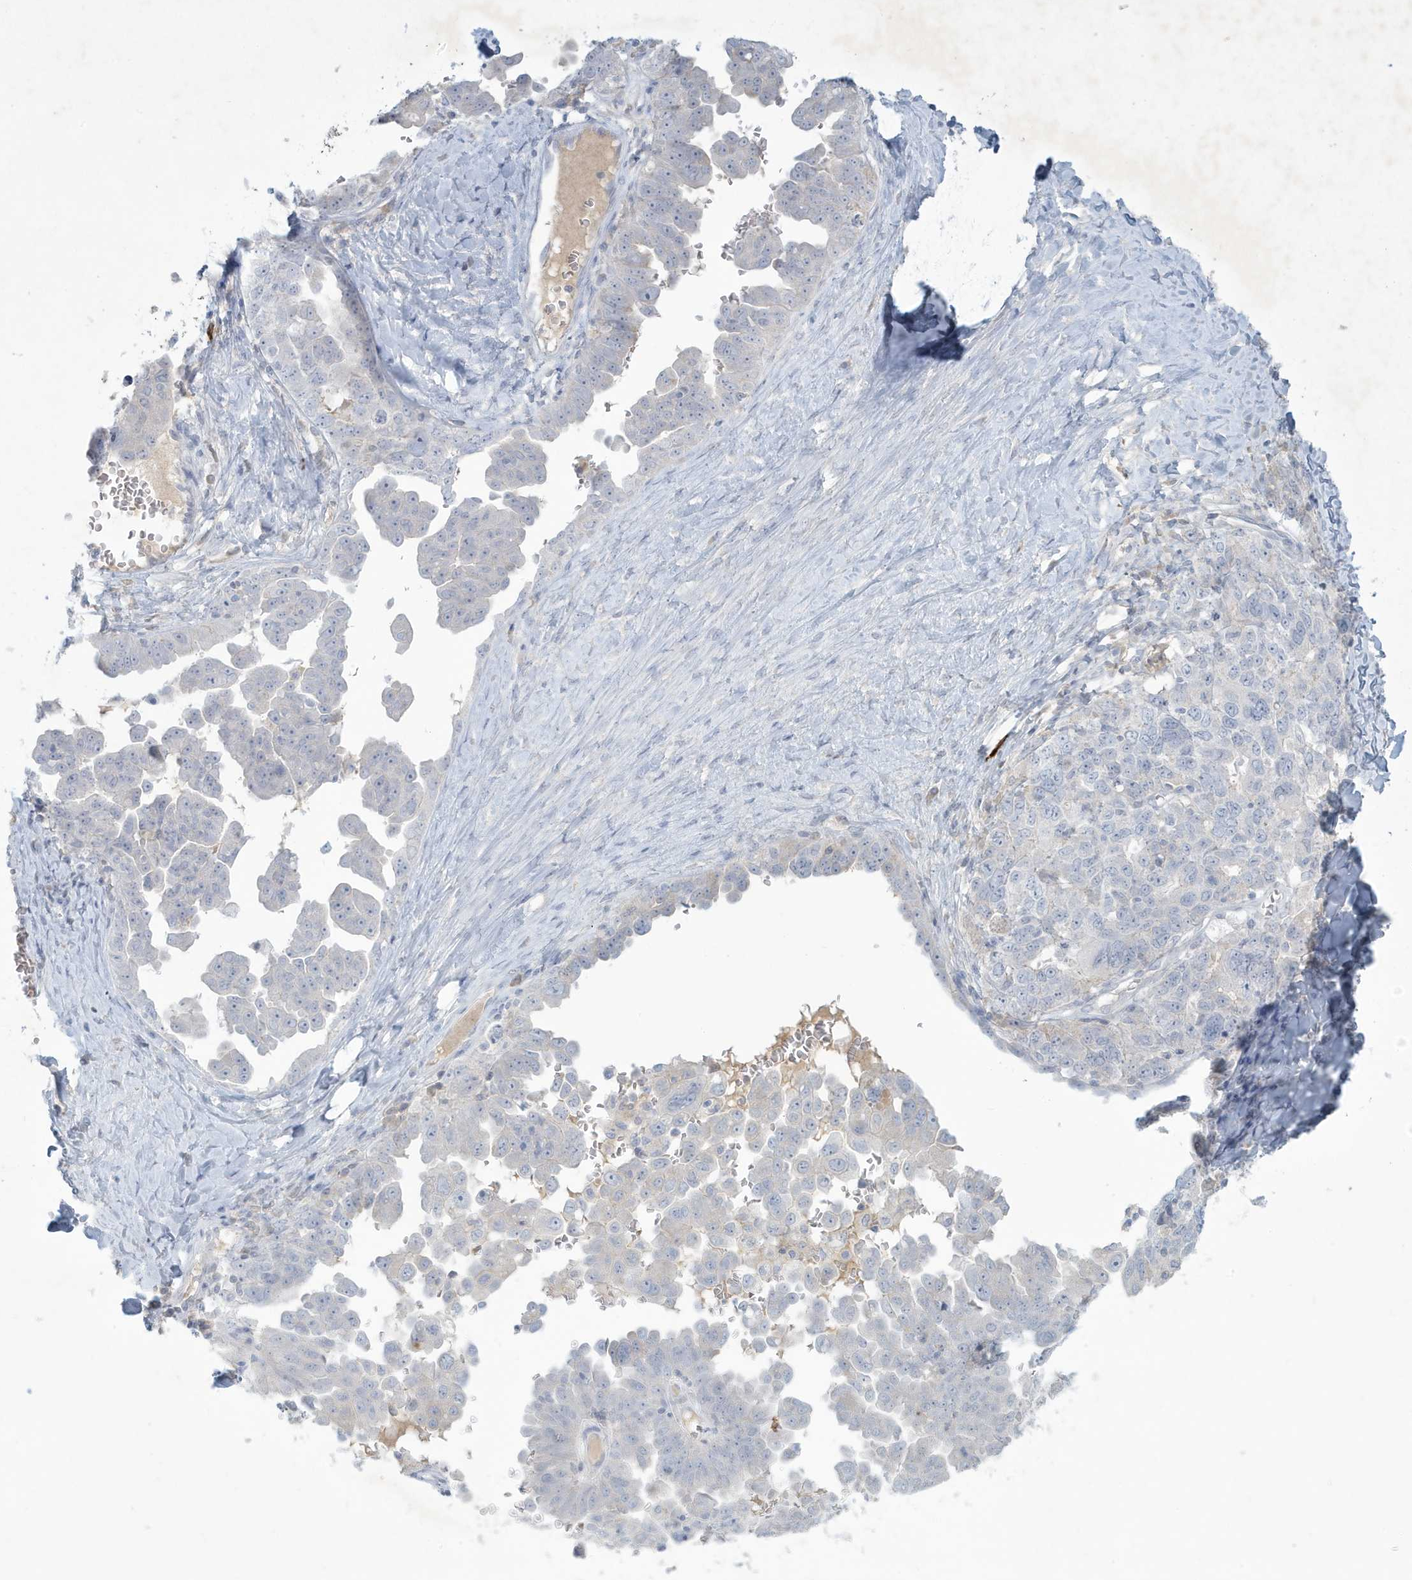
{"staining": {"intensity": "negative", "quantity": "none", "location": "none"}, "tissue": "ovarian cancer", "cell_type": "Tumor cells", "image_type": "cancer", "snomed": [{"axis": "morphology", "description": "Carcinoma, endometroid"}, {"axis": "topography", "description": "Ovary"}], "caption": "This micrograph is of ovarian cancer stained with immunohistochemistry (IHC) to label a protein in brown with the nuclei are counter-stained blue. There is no expression in tumor cells. (Stains: DAB (3,3'-diaminobenzidine) immunohistochemistry (IHC) with hematoxylin counter stain, Microscopy: brightfield microscopy at high magnification).", "gene": "CCDC24", "patient": {"sex": "female", "age": 62}}